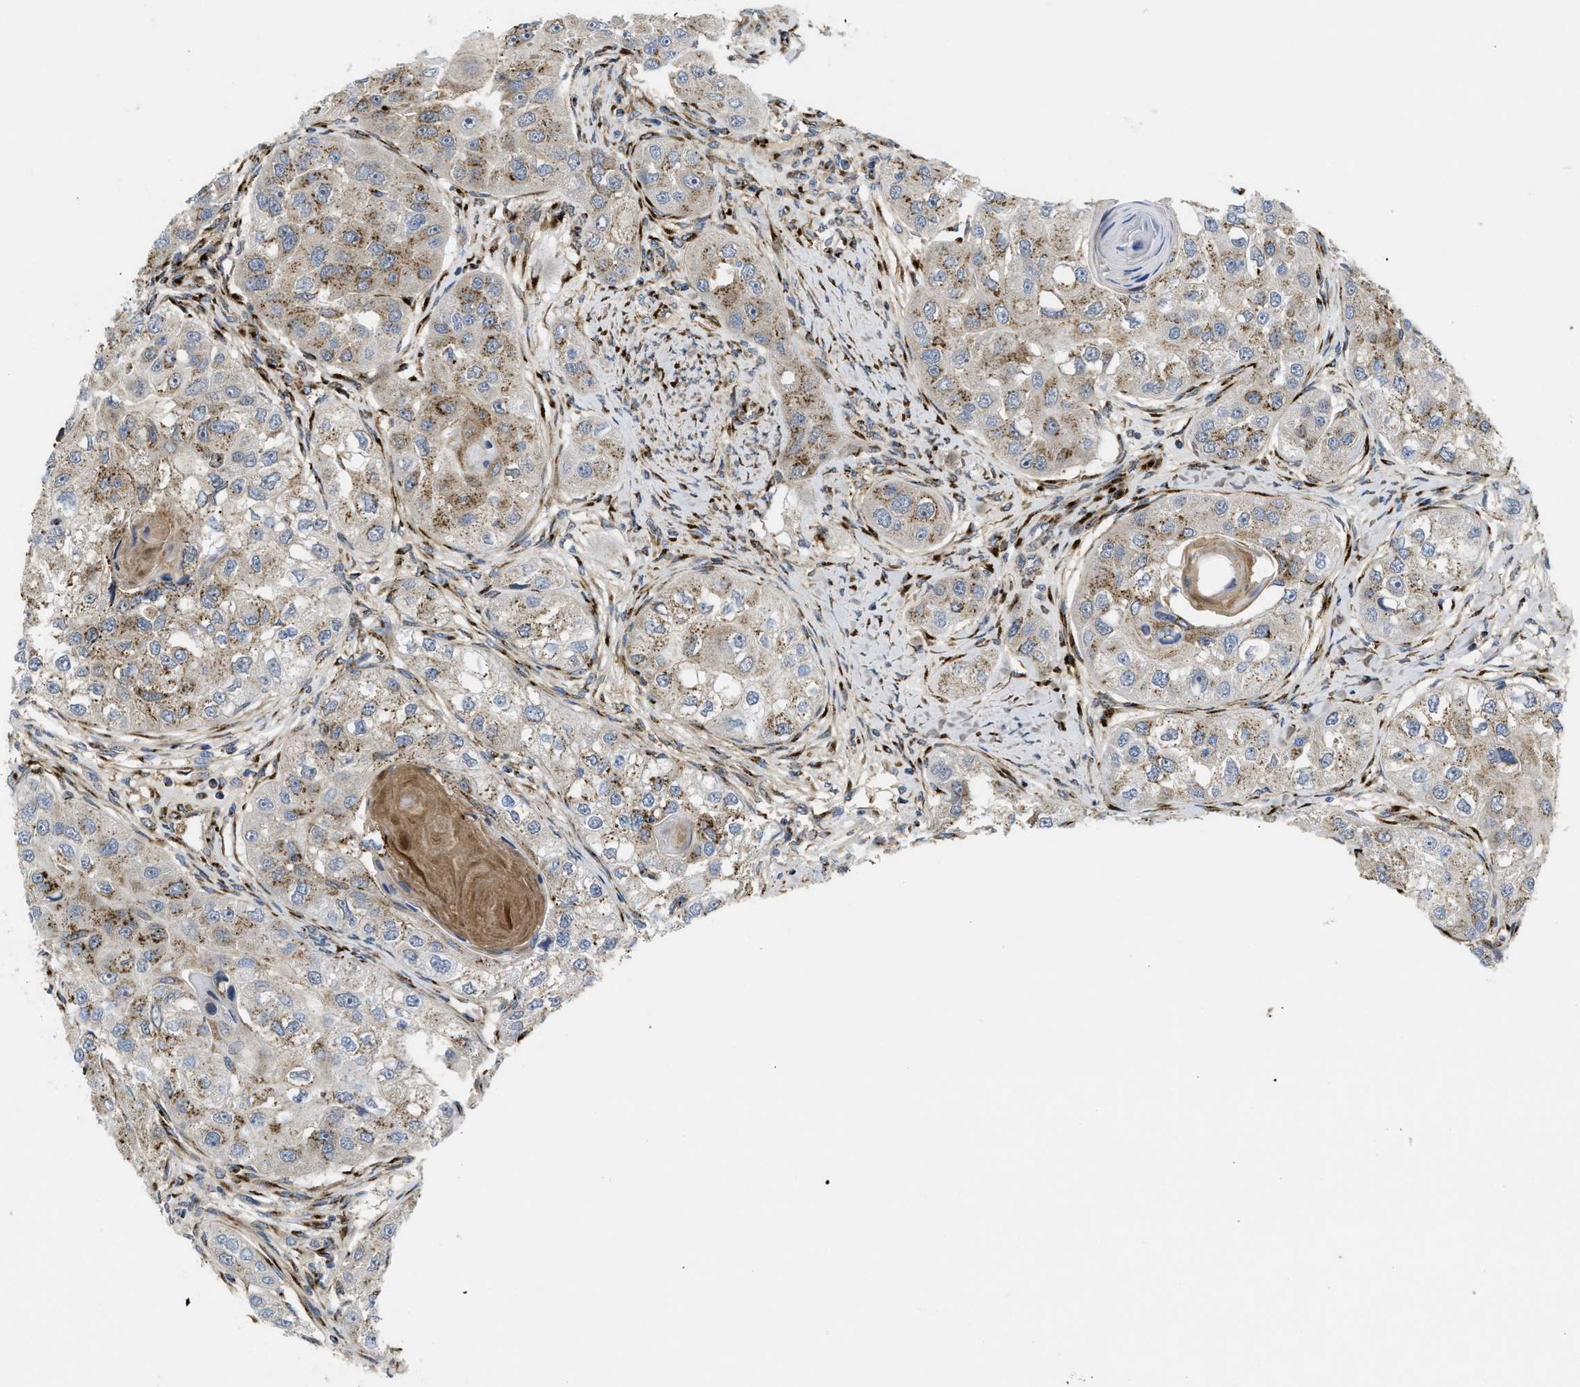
{"staining": {"intensity": "moderate", "quantity": "25%-75%", "location": "cytoplasmic/membranous"}, "tissue": "head and neck cancer", "cell_type": "Tumor cells", "image_type": "cancer", "snomed": [{"axis": "morphology", "description": "Normal tissue, NOS"}, {"axis": "morphology", "description": "Squamous cell carcinoma, NOS"}, {"axis": "topography", "description": "Skeletal muscle"}, {"axis": "topography", "description": "Head-Neck"}], "caption": "Immunohistochemistry (IHC) (DAB (3,3'-diaminobenzidine)) staining of head and neck squamous cell carcinoma displays moderate cytoplasmic/membranous protein staining in approximately 25%-75% of tumor cells.", "gene": "ZNF70", "patient": {"sex": "male", "age": 51}}